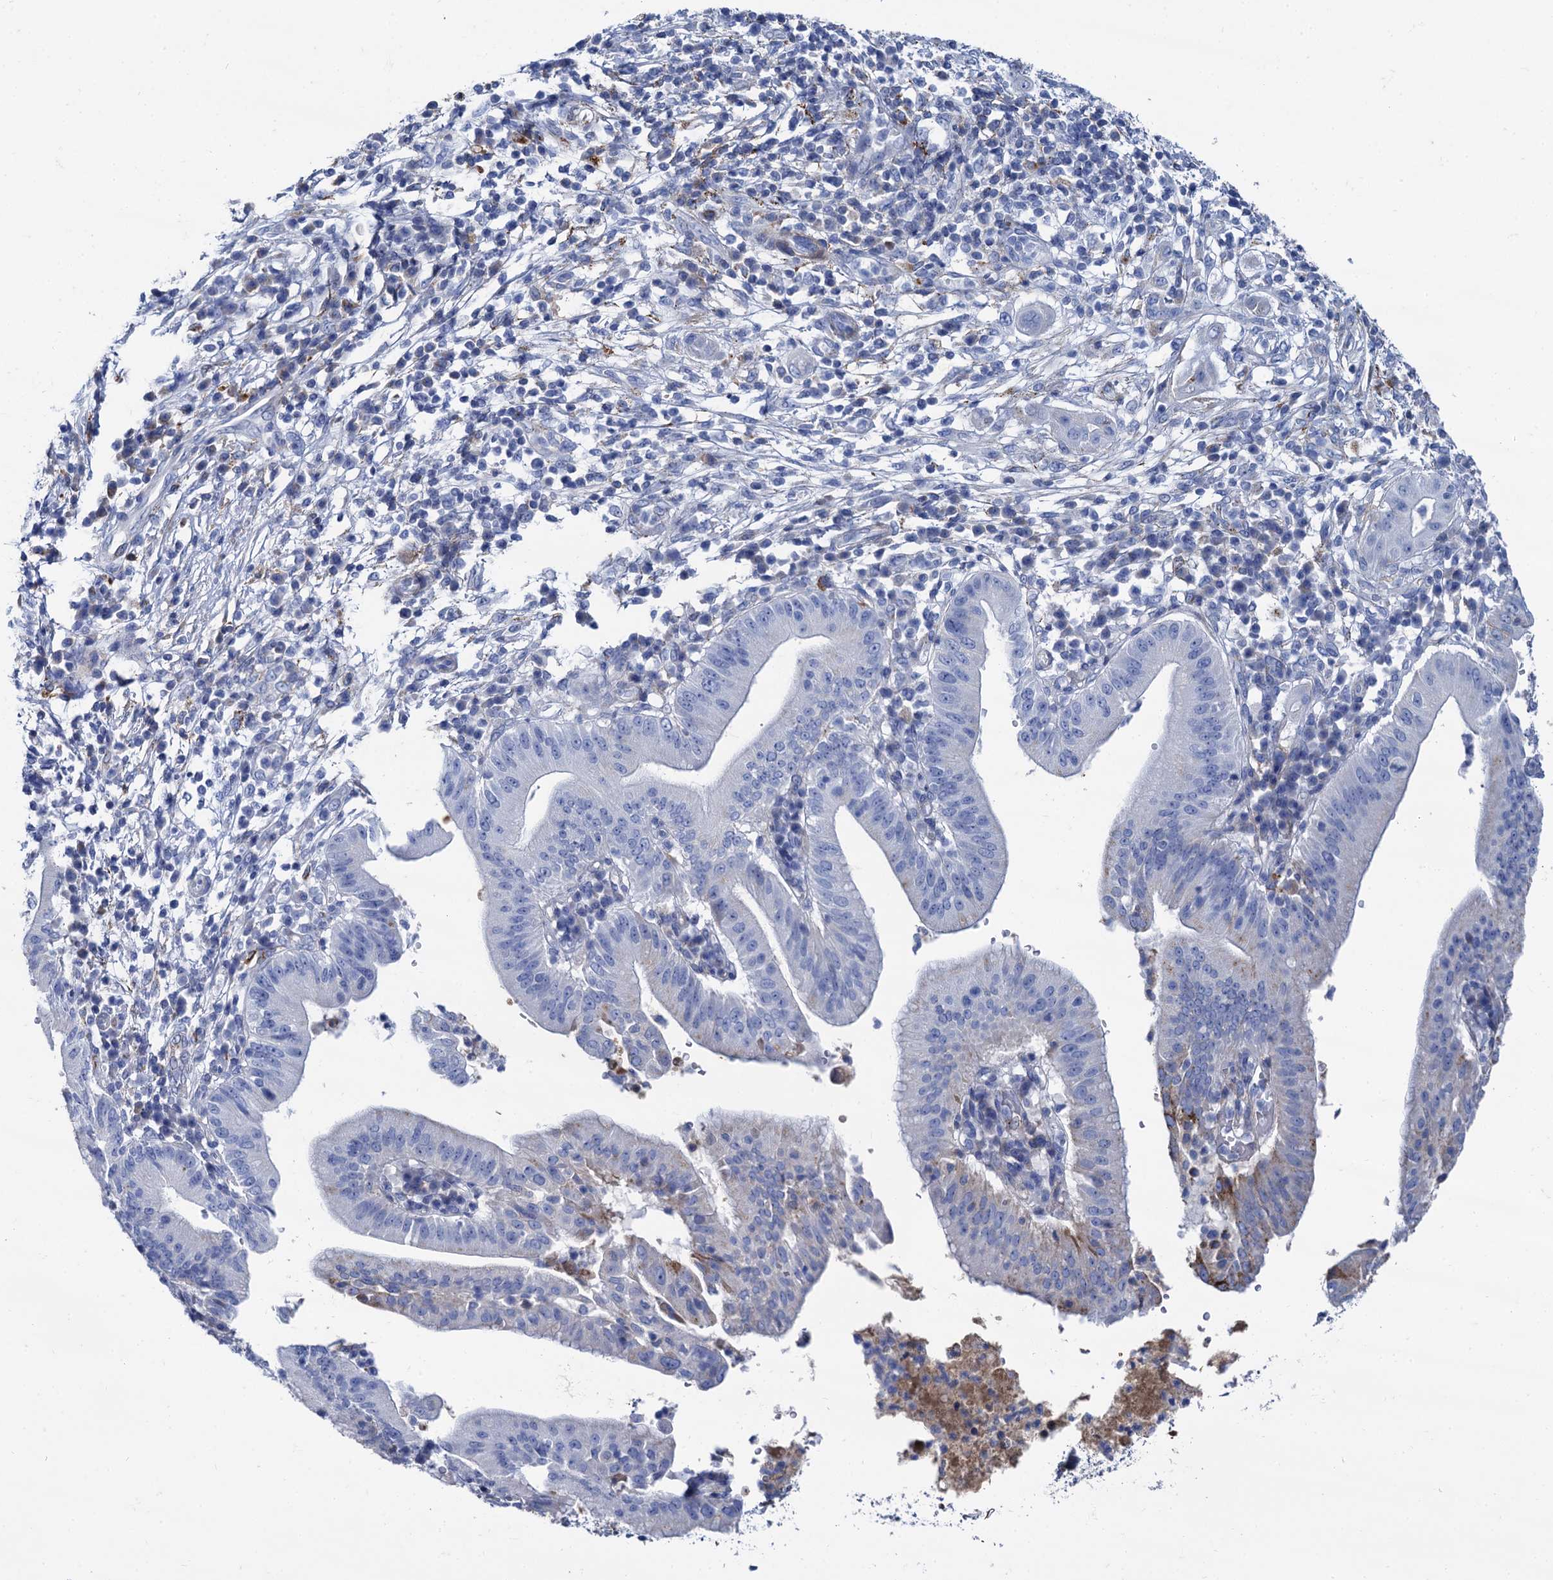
{"staining": {"intensity": "weak", "quantity": "<25%", "location": "cytoplasmic/membranous"}, "tissue": "pancreatic cancer", "cell_type": "Tumor cells", "image_type": "cancer", "snomed": [{"axis": "morphology", "description": "Adenocarcinoma, NOS"}, {"axis": "topography", "description": "Pancreas"}], "caption": "The histopathology image demonstrates no staining of tumor cells in adenocarcinoma (pancreatic).", "gene": "APOD", "patient": {"sex": "male", "age": 68}}